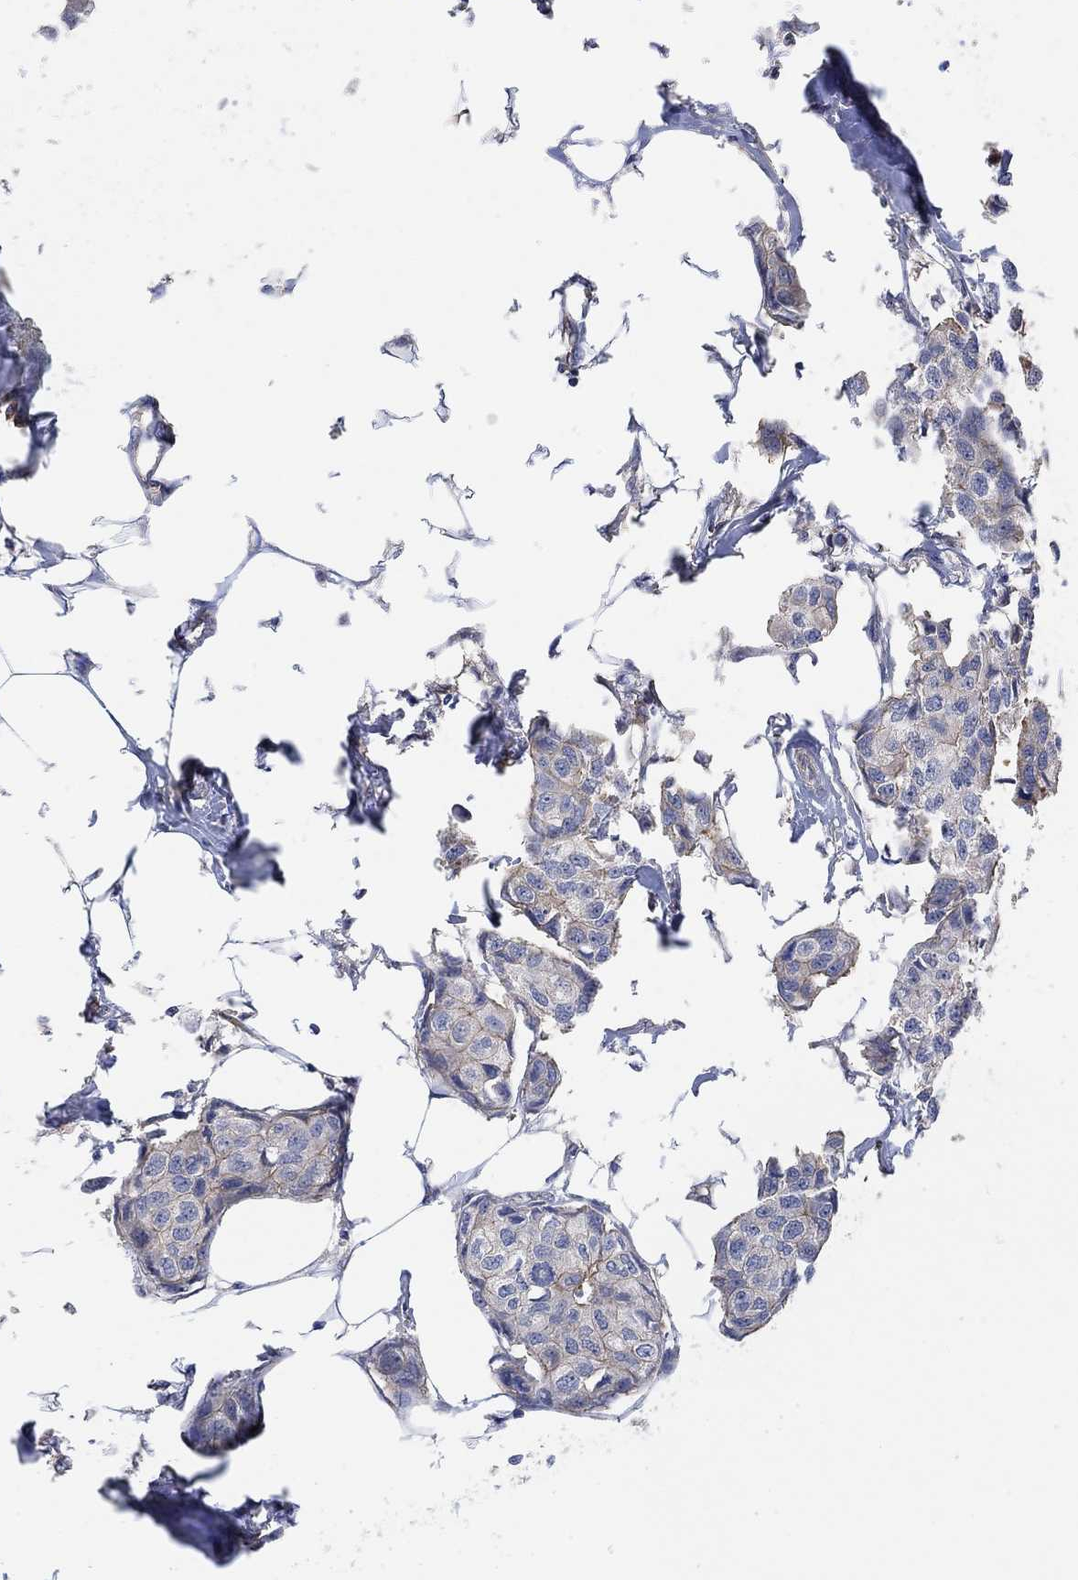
{"staining": {"intensity": "weak", "quantity": ">75%", "location": "cytoplasmic/membranous"}, "tissue": "breast cancer", "cell_type": "Tumor cells", "image_type": "cancer", "snomed": [{"axis": "morphology", "description": "Duct carcinoma"}, {"axis": "topography", "description": "Breast"}], "caption": "Weak cytoplasmic/membranous protein expression is identified in about >75% of tumor cells in breast cancer (infiltrating ductal carcinoma). Nuclei are stained in blue.", "gene": "SYT16", "patient": {"sex": "female", "age": 80}}